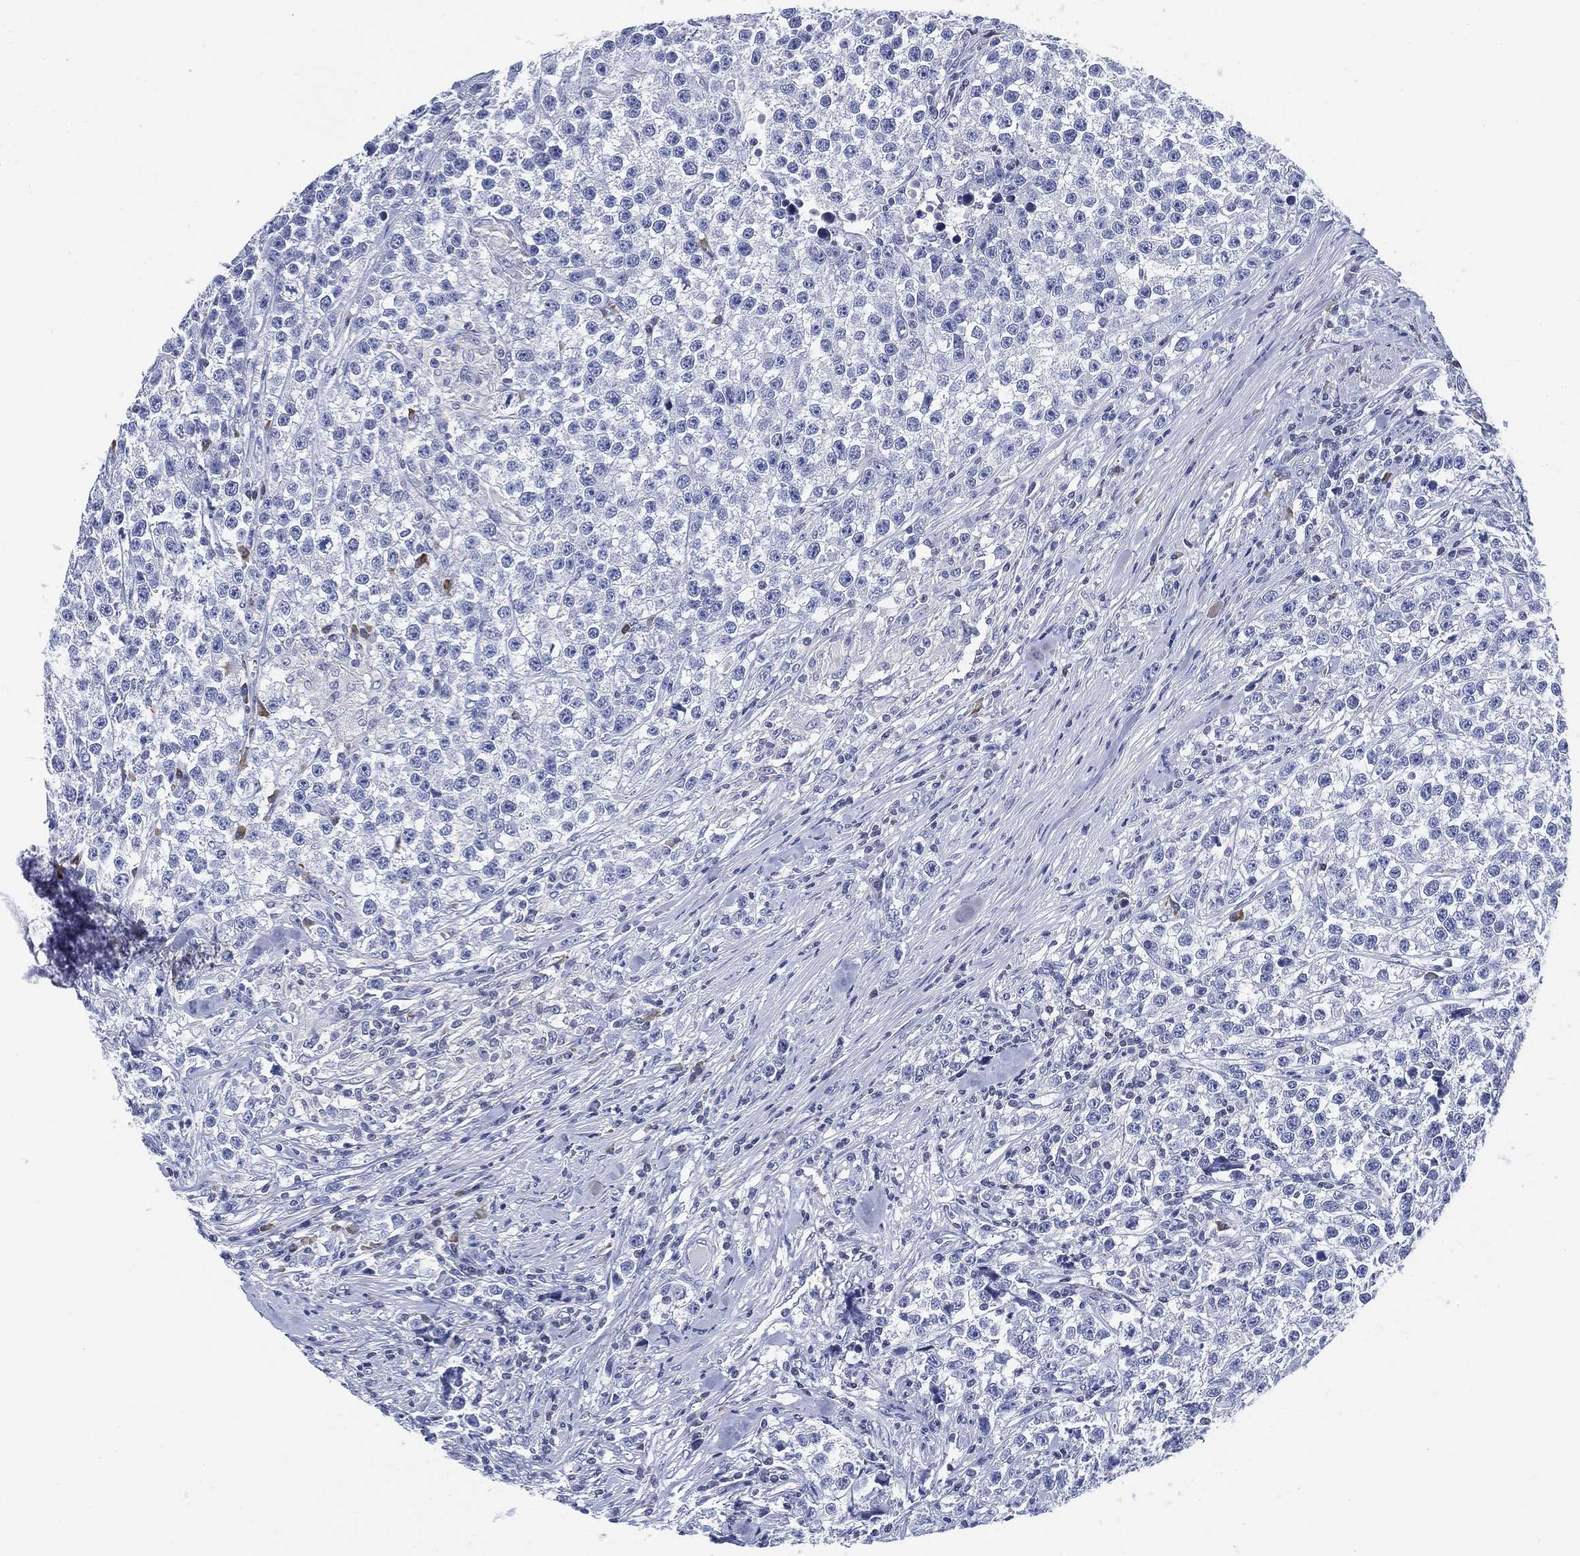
{"staining": {"intensity": "negative", "quantity": "none", "location": "none"}, "tissue": "testis cancer", "cell_type": "Tumor cells", "image_type": "cancer", "snomed": [{"axis": "morphology", "description": "Seminoma, NOS"}, {"axis": "topography", "description": "Testis"}], "caption": "IHC image of human testis cancer stained for a protein (brown), which reveals no expression in tumor cells. The staining is performed using DAB (3,3'-diaminobenzidine) brown chromogen with nuclei counter-stained in using hematoxylin.", "gene": "FYB1", "patient": {"sex": "male", "age": 59}}